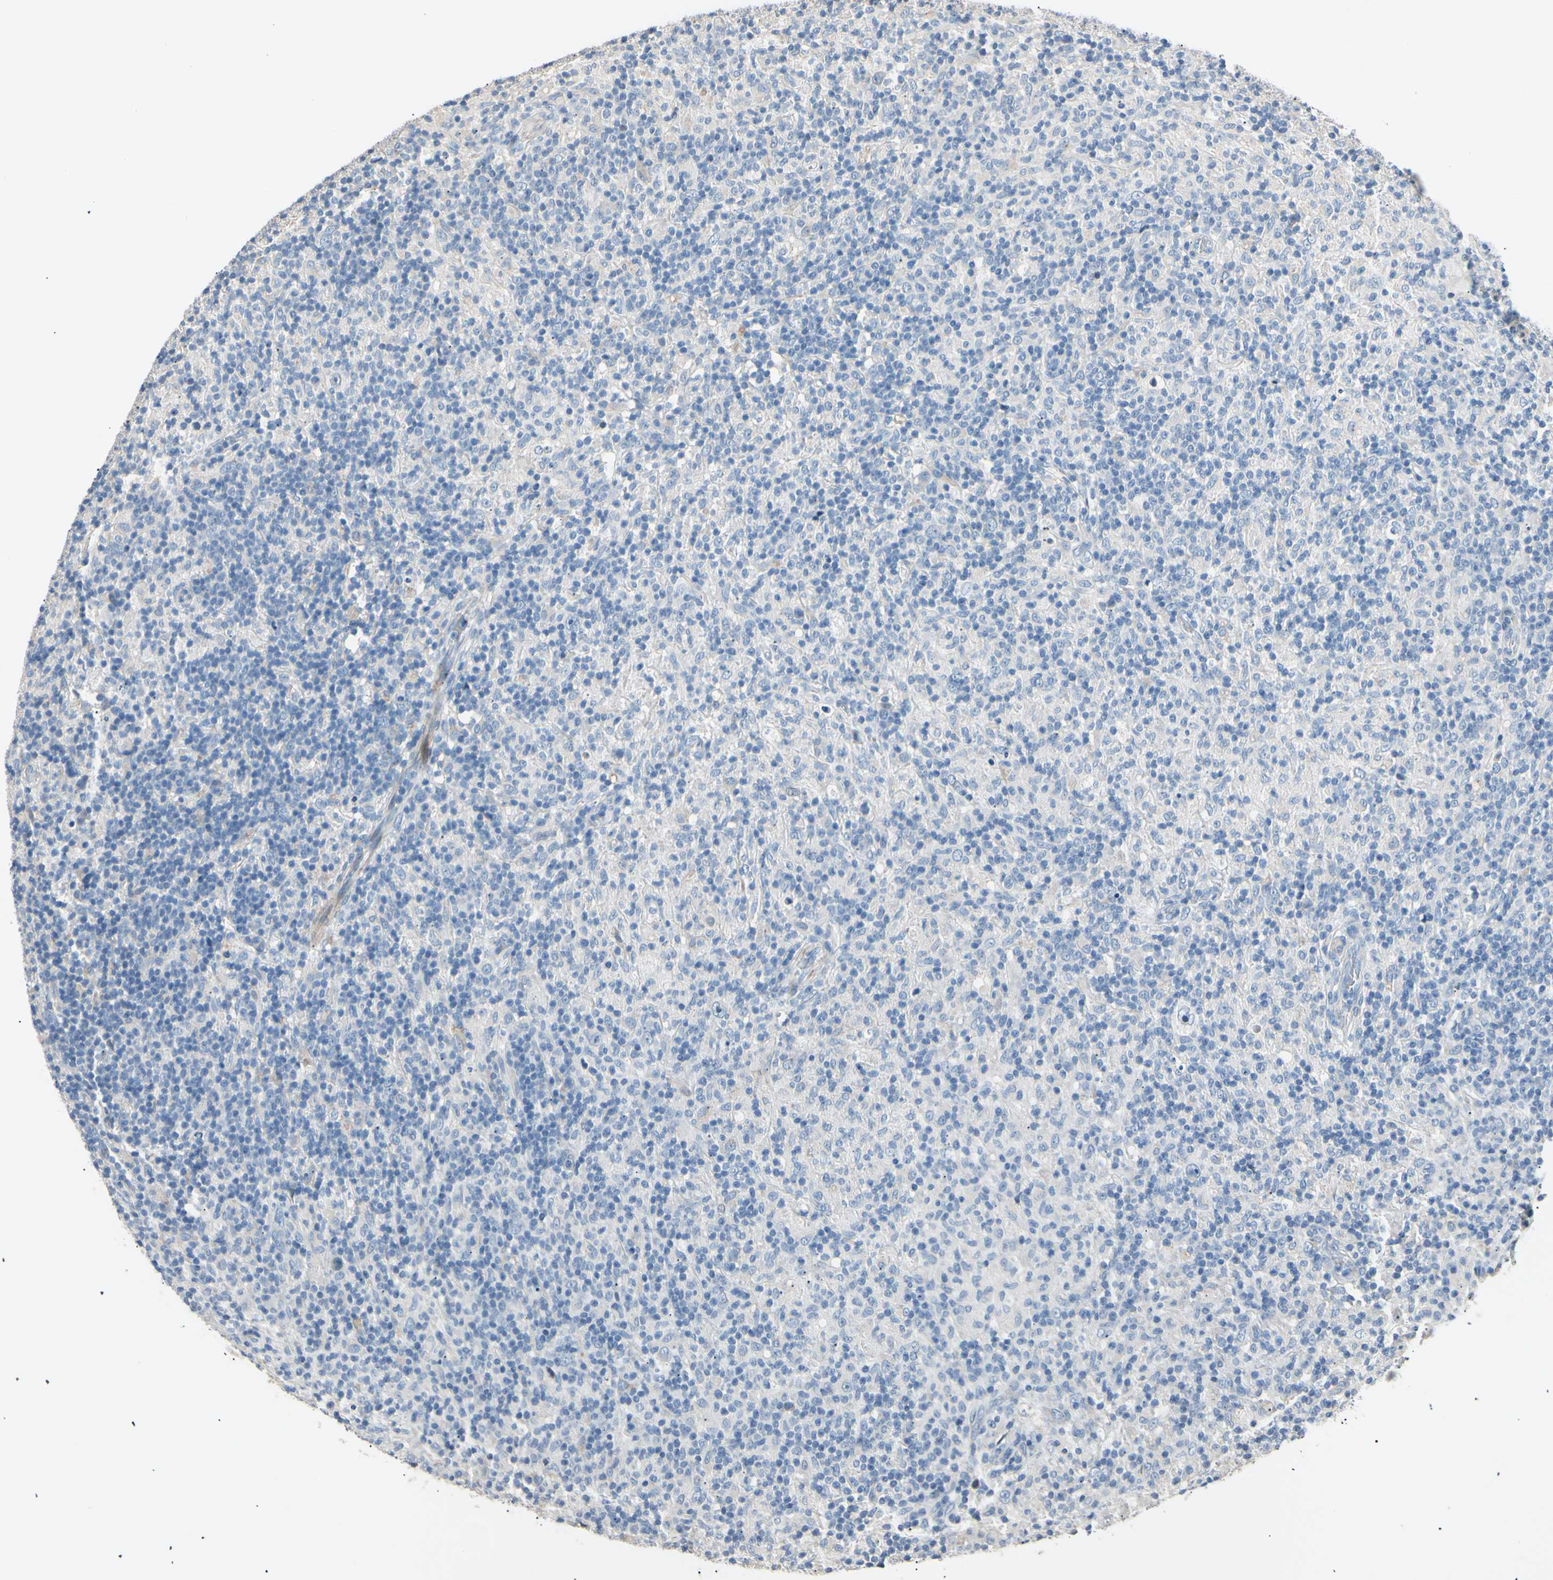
{"staining": {"intensity": "negative", "quantity": "none", "location": "none"}, "tissue": "lymphoma", "cell_type": "Tumor cells", "image_type": "cancer", "snomed": [{"axis": "morphology", "description": "Hodgkin's disease, NOS"}, {"axis": "topography", "description": "Lymph node"}], "caption": "Tumor cells are negative for brown protein staining in Hodgkin's disease.", "gene": "LDLR", "patient": {"sex": "male", "age": 70}}